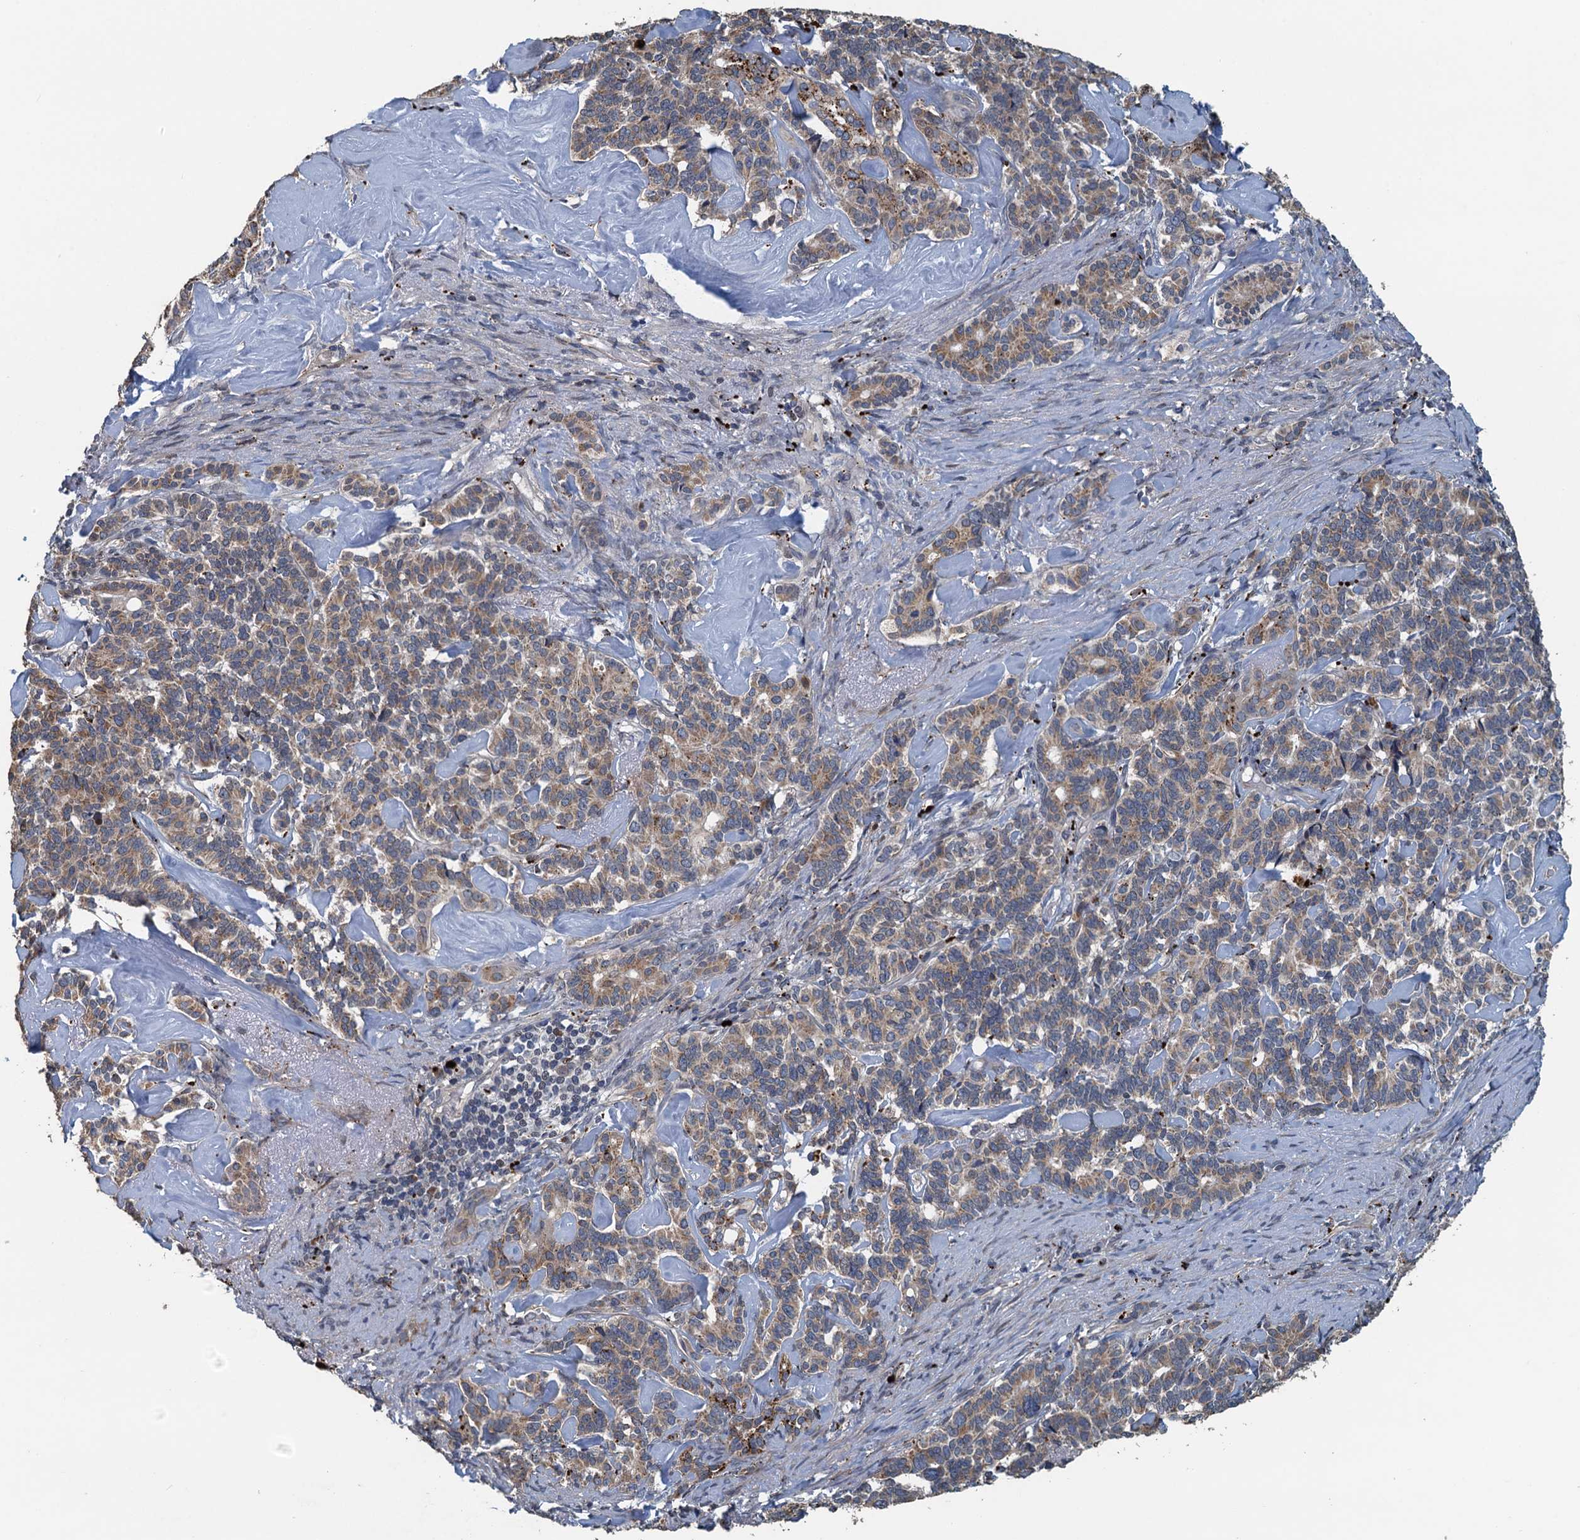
{"staining": {"intensity": "moderate", "quantity": "25%-75%", "location": "cytoplasmic/membranous"}, "tissue": "pancreatic cancer", "cell_type": "Tumor cells", "image_type": "cancer", "snomed": [{"axis": "morphology", "description": "Adenocarcinoma, NOS"}, {"axis": "topography", "description": "Pancreas"}], "caption": "Immunohistochemical staining of pancreatic adenocarcinoma exhibits moderate cytoplasmic/membranous protein positivity in approximately 25%-75% of tumor cells. (IHC, brightfield microscopy, high magnification).", "gene": "AGRN", "patient": {"sex": "female", "age": 74}}